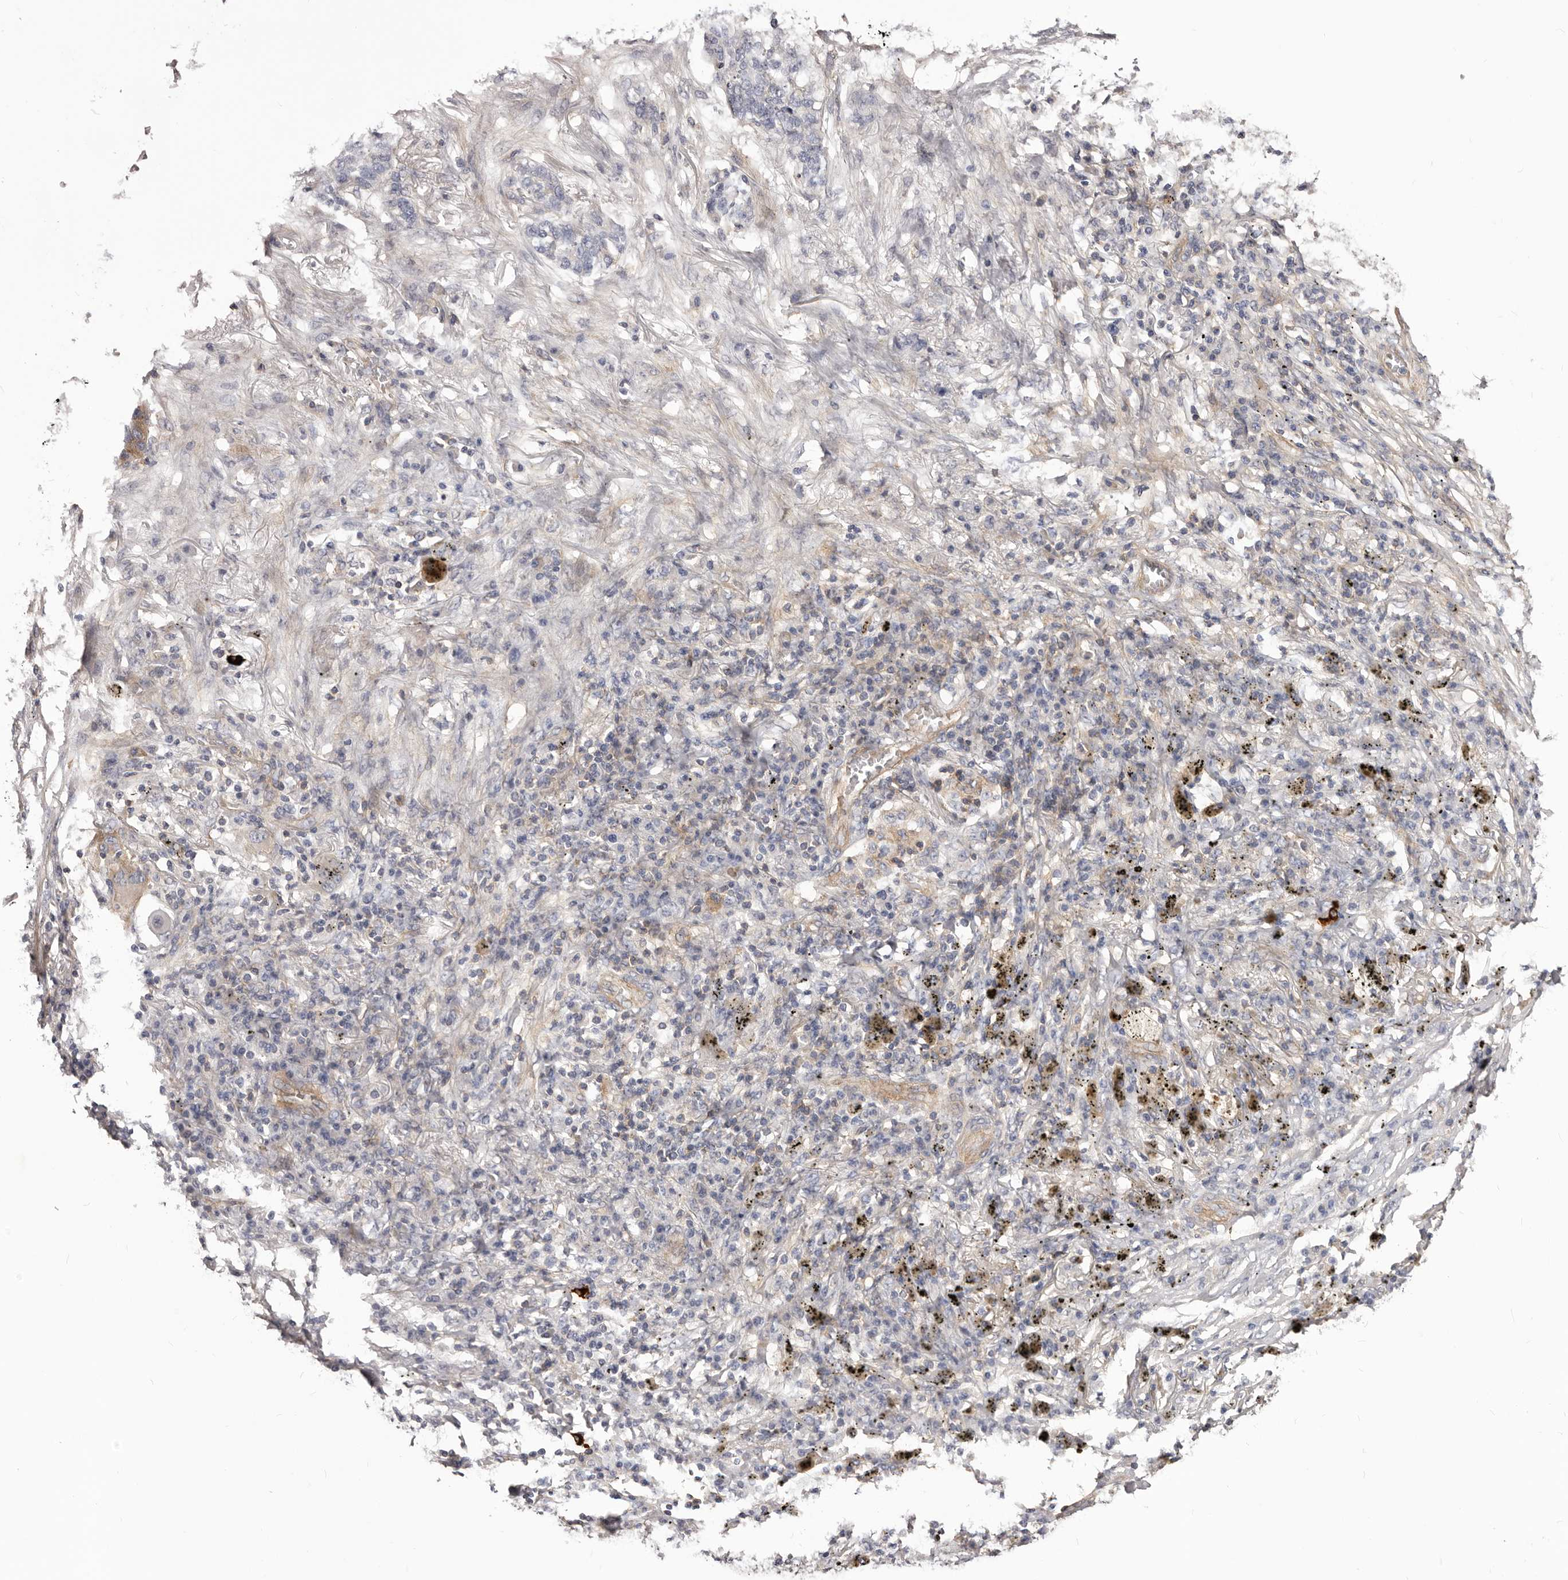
{"staining": {"intensity": "negative", "quantity": "none", "location": "none"}, "tissue": "lung cancer", "cell_type": "Tumor cells", "image_type": "cancer", "snomed": [{"axis": "morphology", "description": "Squamous cell carcinoma, NOS"}, {"axis": "topography", "description": "Lung"}], "caption": "Human lung squamous cell carcinoma stained for a protein using immunohistochemistry (IHC) displays no staining in tumor cells.", "gene": "DMRT2", "patient": {"sex": "female", "age": 63}}